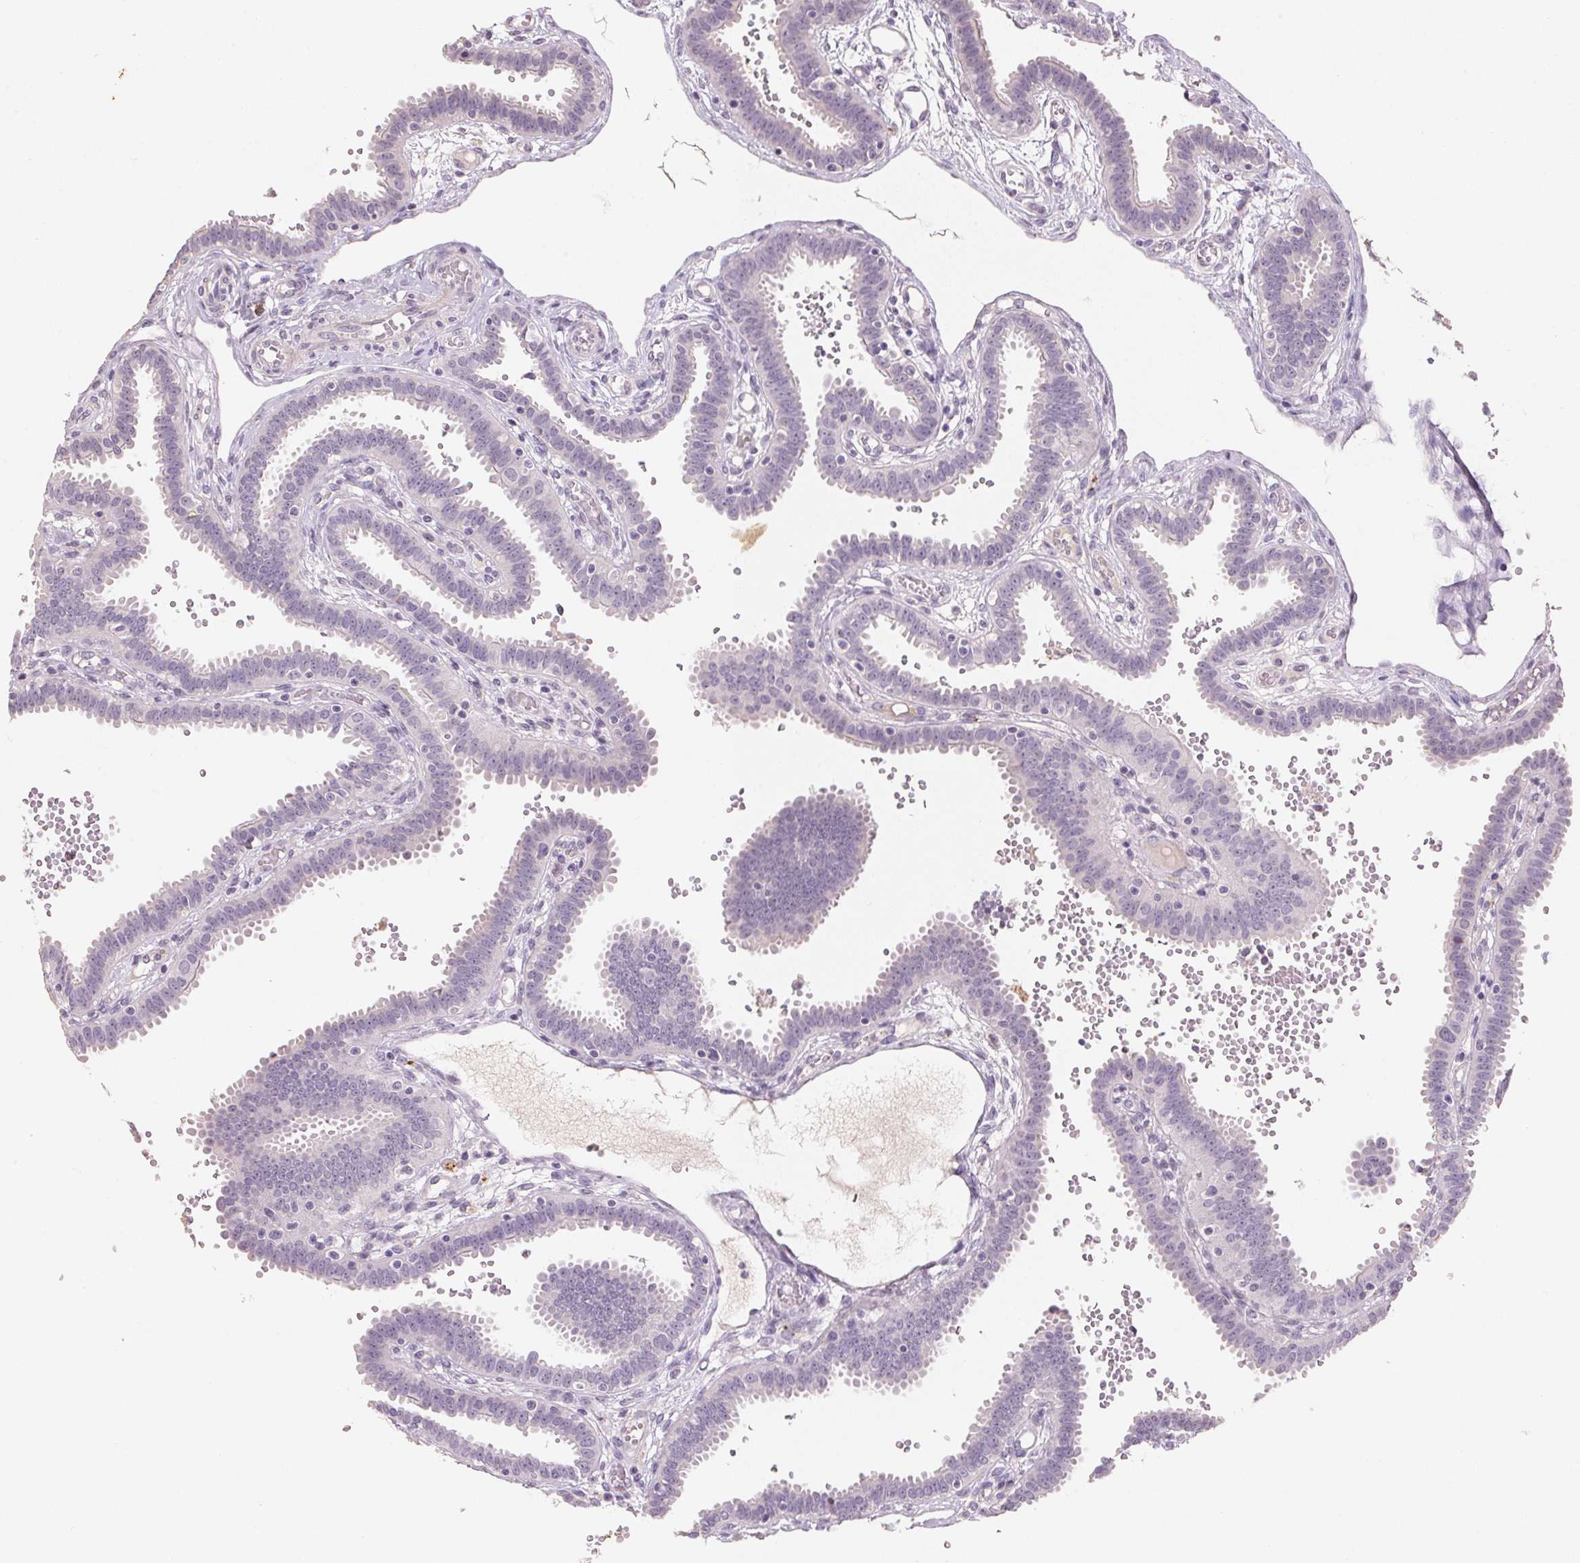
{"staining": {"intensity": "negative", "quantity": "none", "location": "none"}, "tissue": "fallopian tube", "cell_type": "Glandular cells", "image_type": "normal", "snomed": [{"axis": "morphology", "description": "Normal tissue, NOS"}, {"axis": "topography", "description": "Fallopian tube"}], "caption": "Image shows no protein staining in glandular cells of unremarkable fallopian tube.", "gene": "CXCL5", "patient": {"sex": "female", "age": 37}}